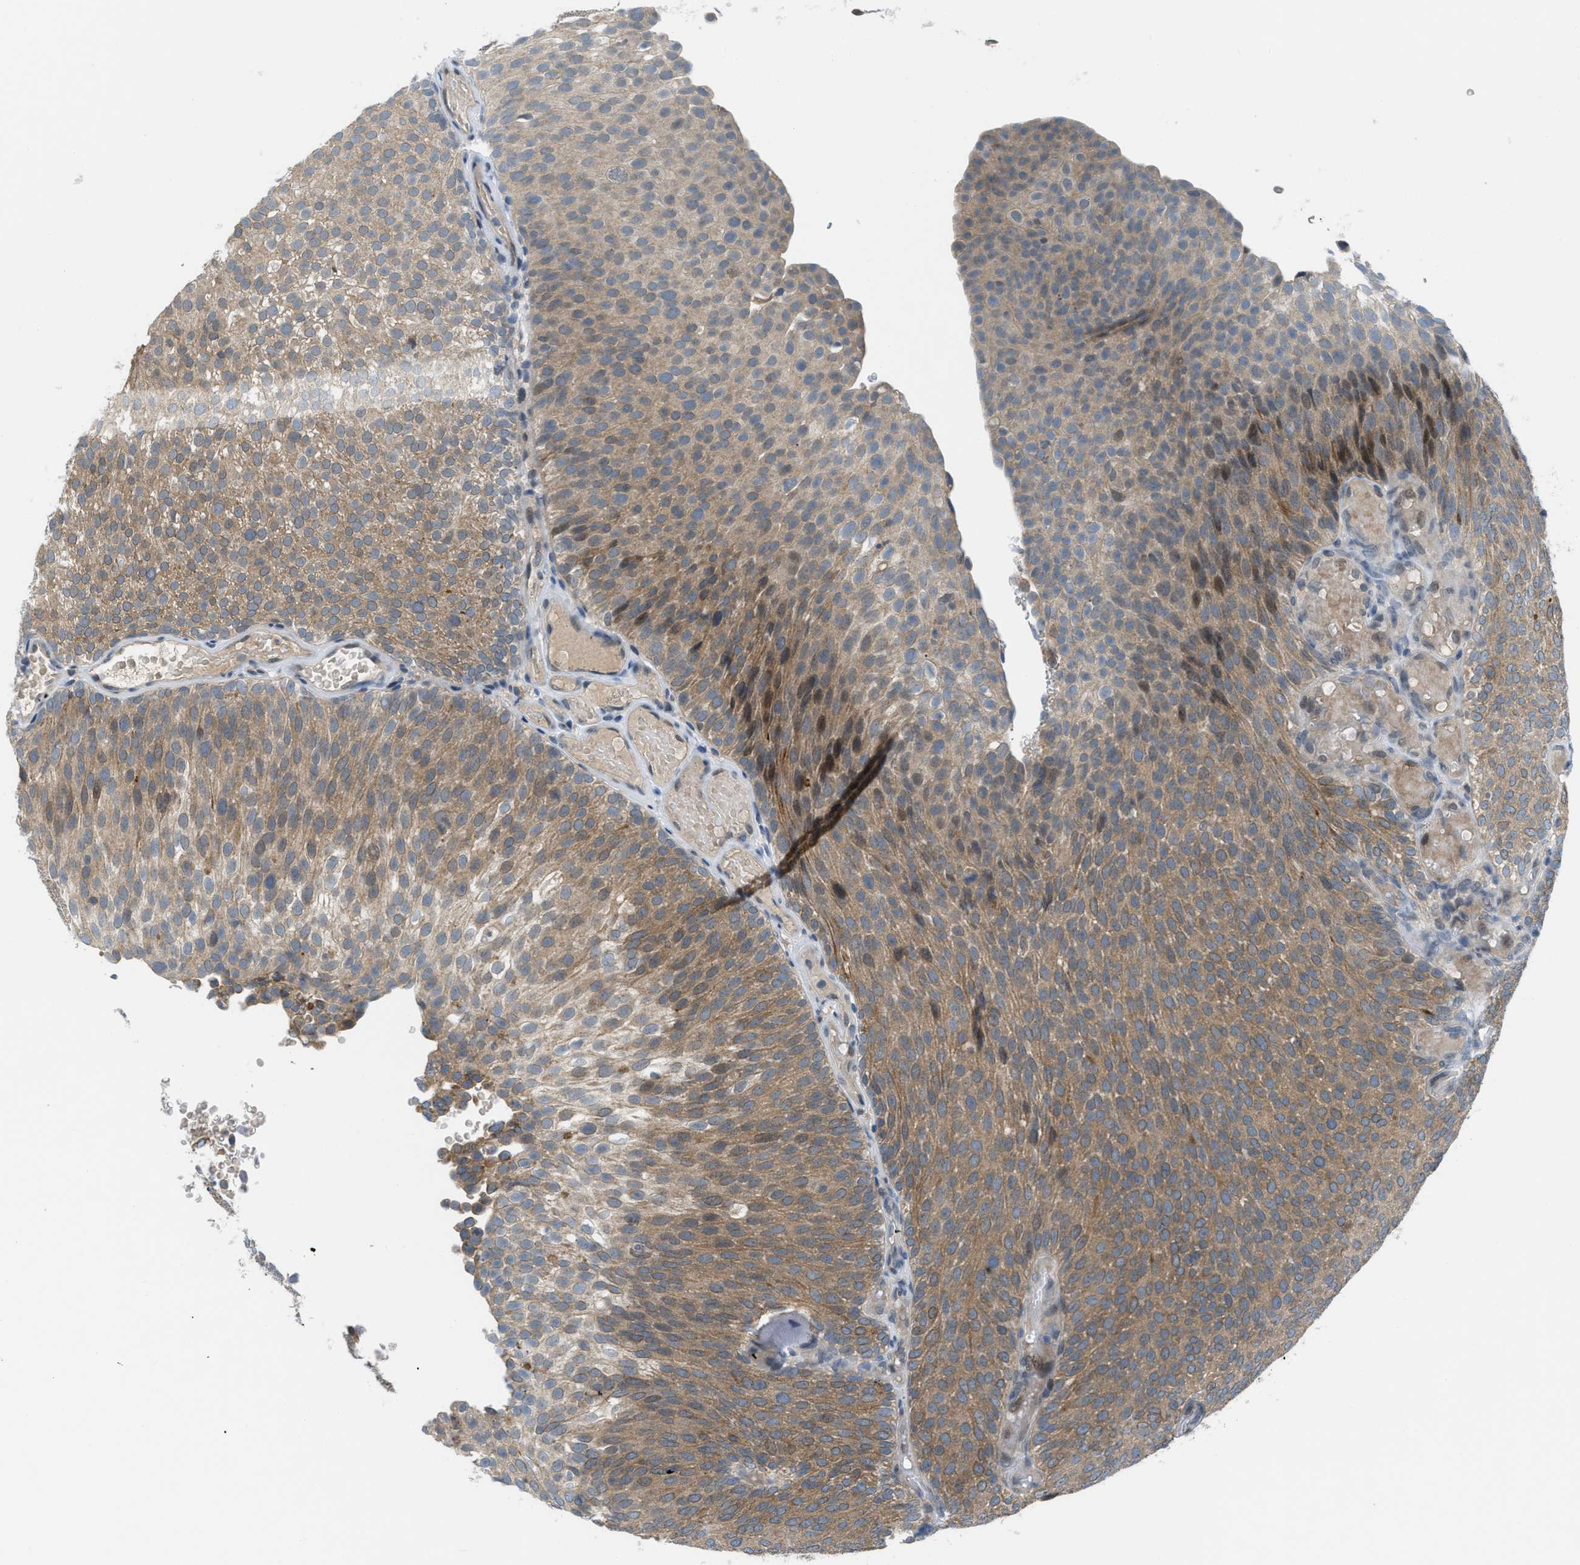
{"staining": {"intensity": "moderate", "quantity": ">75%", "location": "cytoplasmic/membranous"}, "tissue": "urothelial cancer", "cell_type": "Tumor cells", "image_type": "cancer", "snomed": [{"axis": "morphology", "description": "Urothelial carcinoma, Low grade"}, {"axis": "topography", "description": "Urinary bladder"}], "caption": "Immunohistochemical staining of human urothelial carcinoma (low-grade) displays moderate cytoplasmic/membranous protein positivity in about >75% of tumor cells.", "gene": "BAZ2B", "patient": {"sex": "male", "age": 78}}